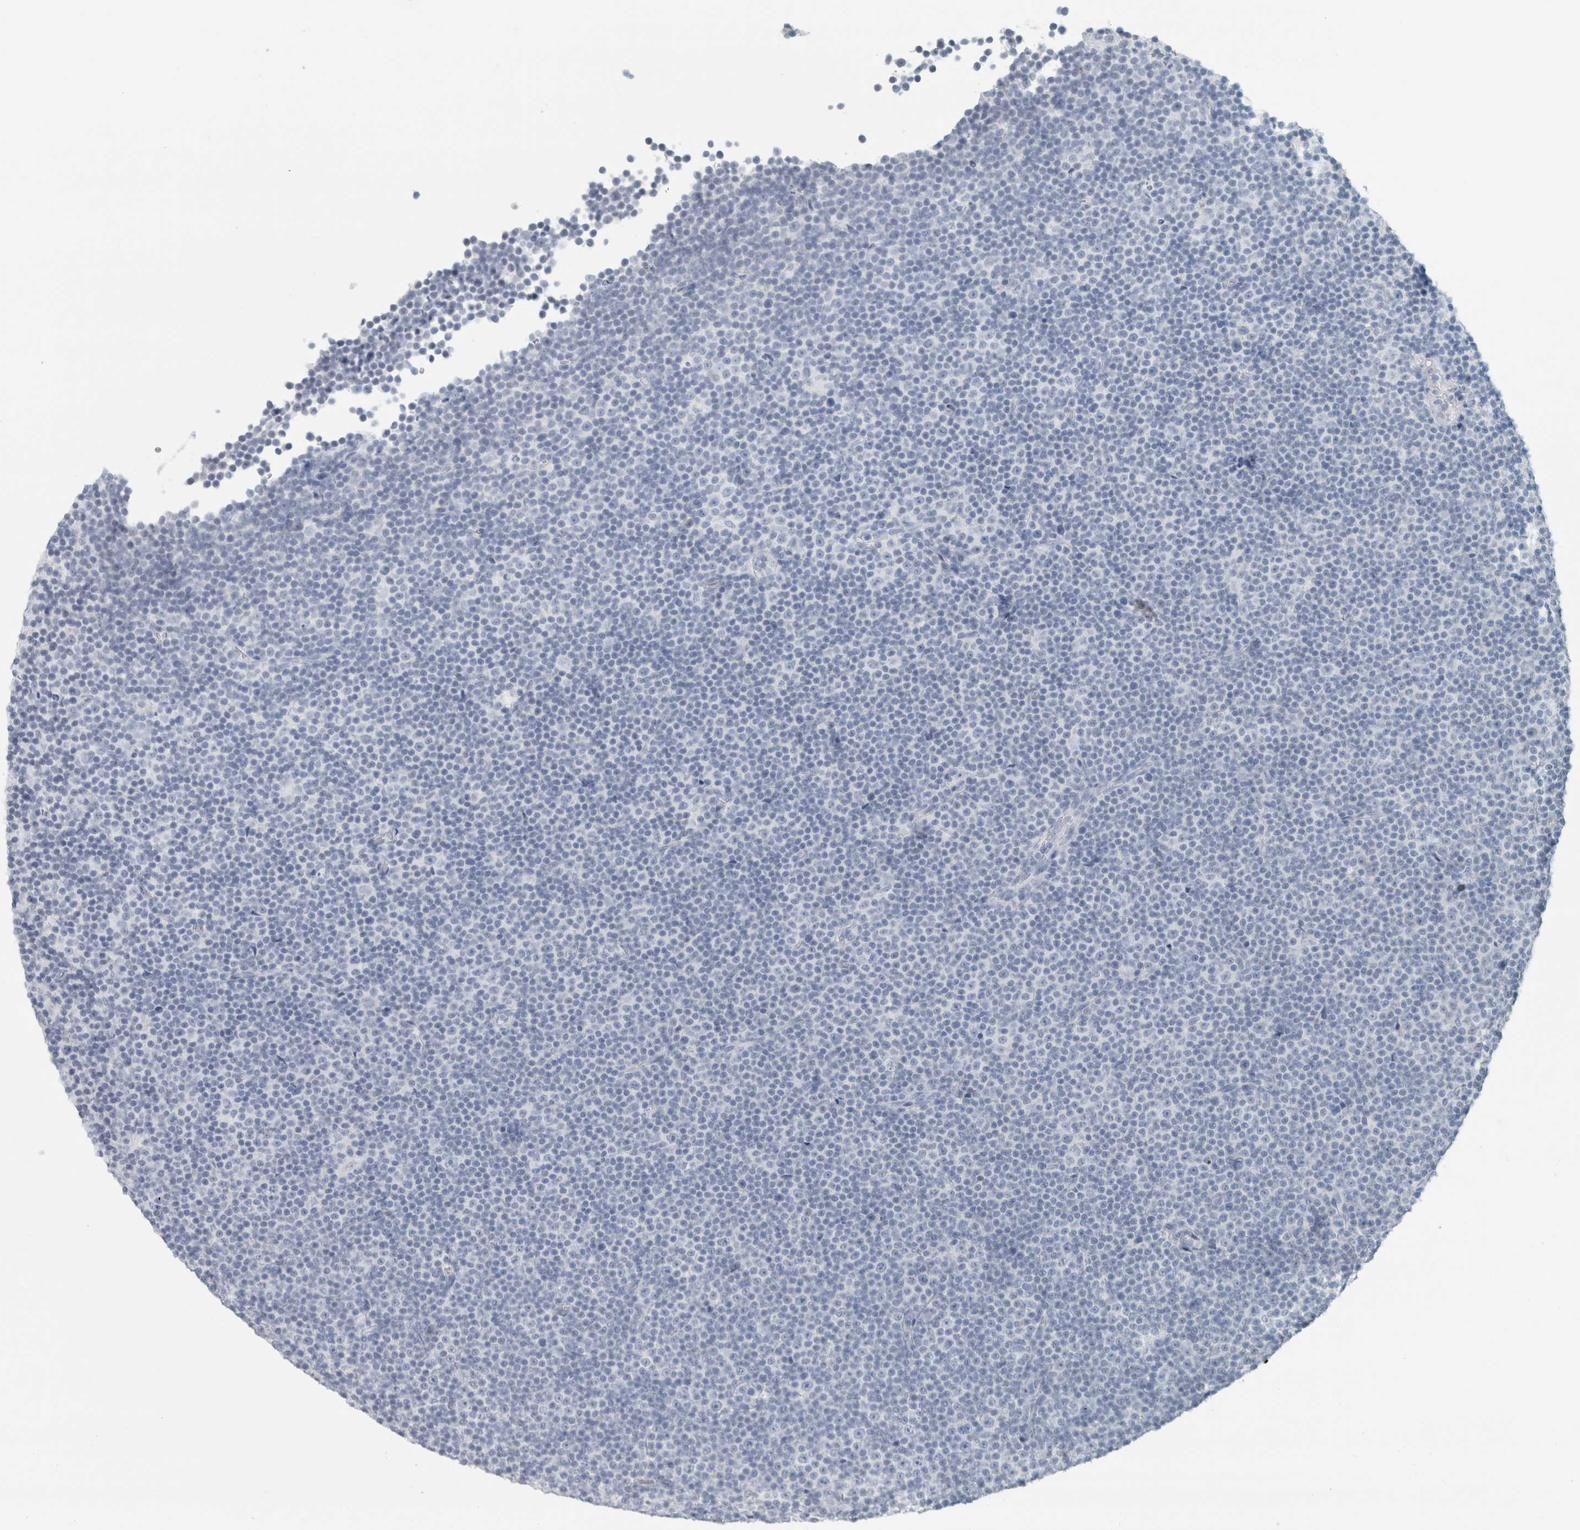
{"staining": {"intensity": "negative", "quantity": "none", "location": "none"}, "tissue": "lymphoma", "cell_type": "Tumor cells", "image_type": "cancer", "snomed": [{"axis": "morphology", "description": "Malignant lymphoma, non-Hodgkin's type, Low grade"}, {"axis": "topography", "description": "Lymph node"}], "caption": "Immunohistochemistry (IHC) micrograph of neoplastic tissue: low-grade malignant lymphoma, non-Hodgkin's type stained with DAB (3,3'-diaminobenzidine) reveals no significant protein staining in tumor cells. (DAB immunohistochemistry visualized using brightfield microscopy, high magnification).", "gene": "SLC28A3", "patient": {"sex": "female", "age": 67}}